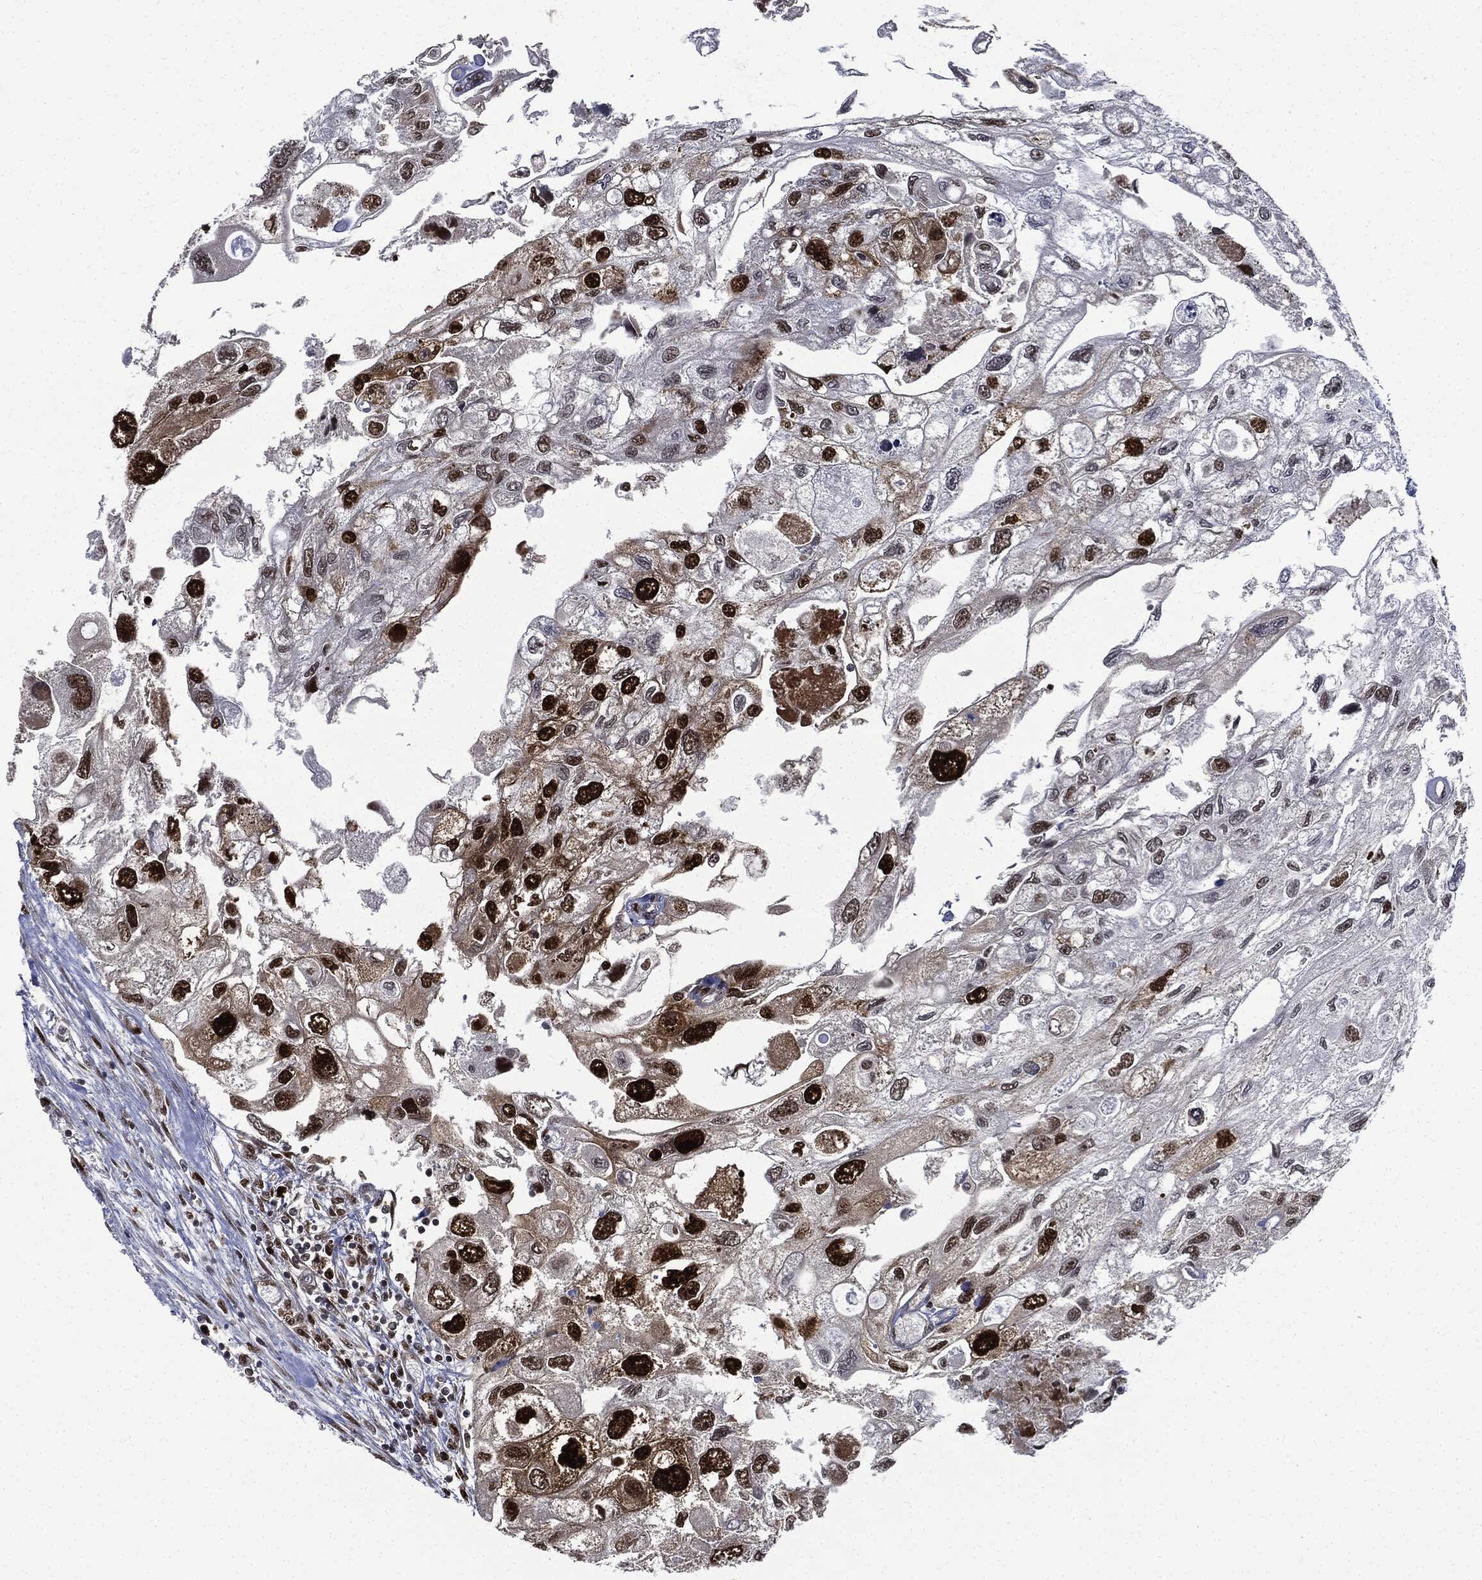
{"staining": {"intensity": "strong", "quantity": ">75%", "location": "nuclear"}, "tissue": "urothelial cancer", "cell_type": "Tumor cells", "image_type": "cancer", "snomed": [{"axis": "morphology", "description": "Urothelial carcinoma, High grade"}, {"axis": "topography", "description": "Urinary bladder"}], "caption": "Human high-grade urothelial carcinoma stained with a protein marker shows strong staining in tumor cells.", "gene": "PCNA", "patient": {"sex": "male", "age": 59}}